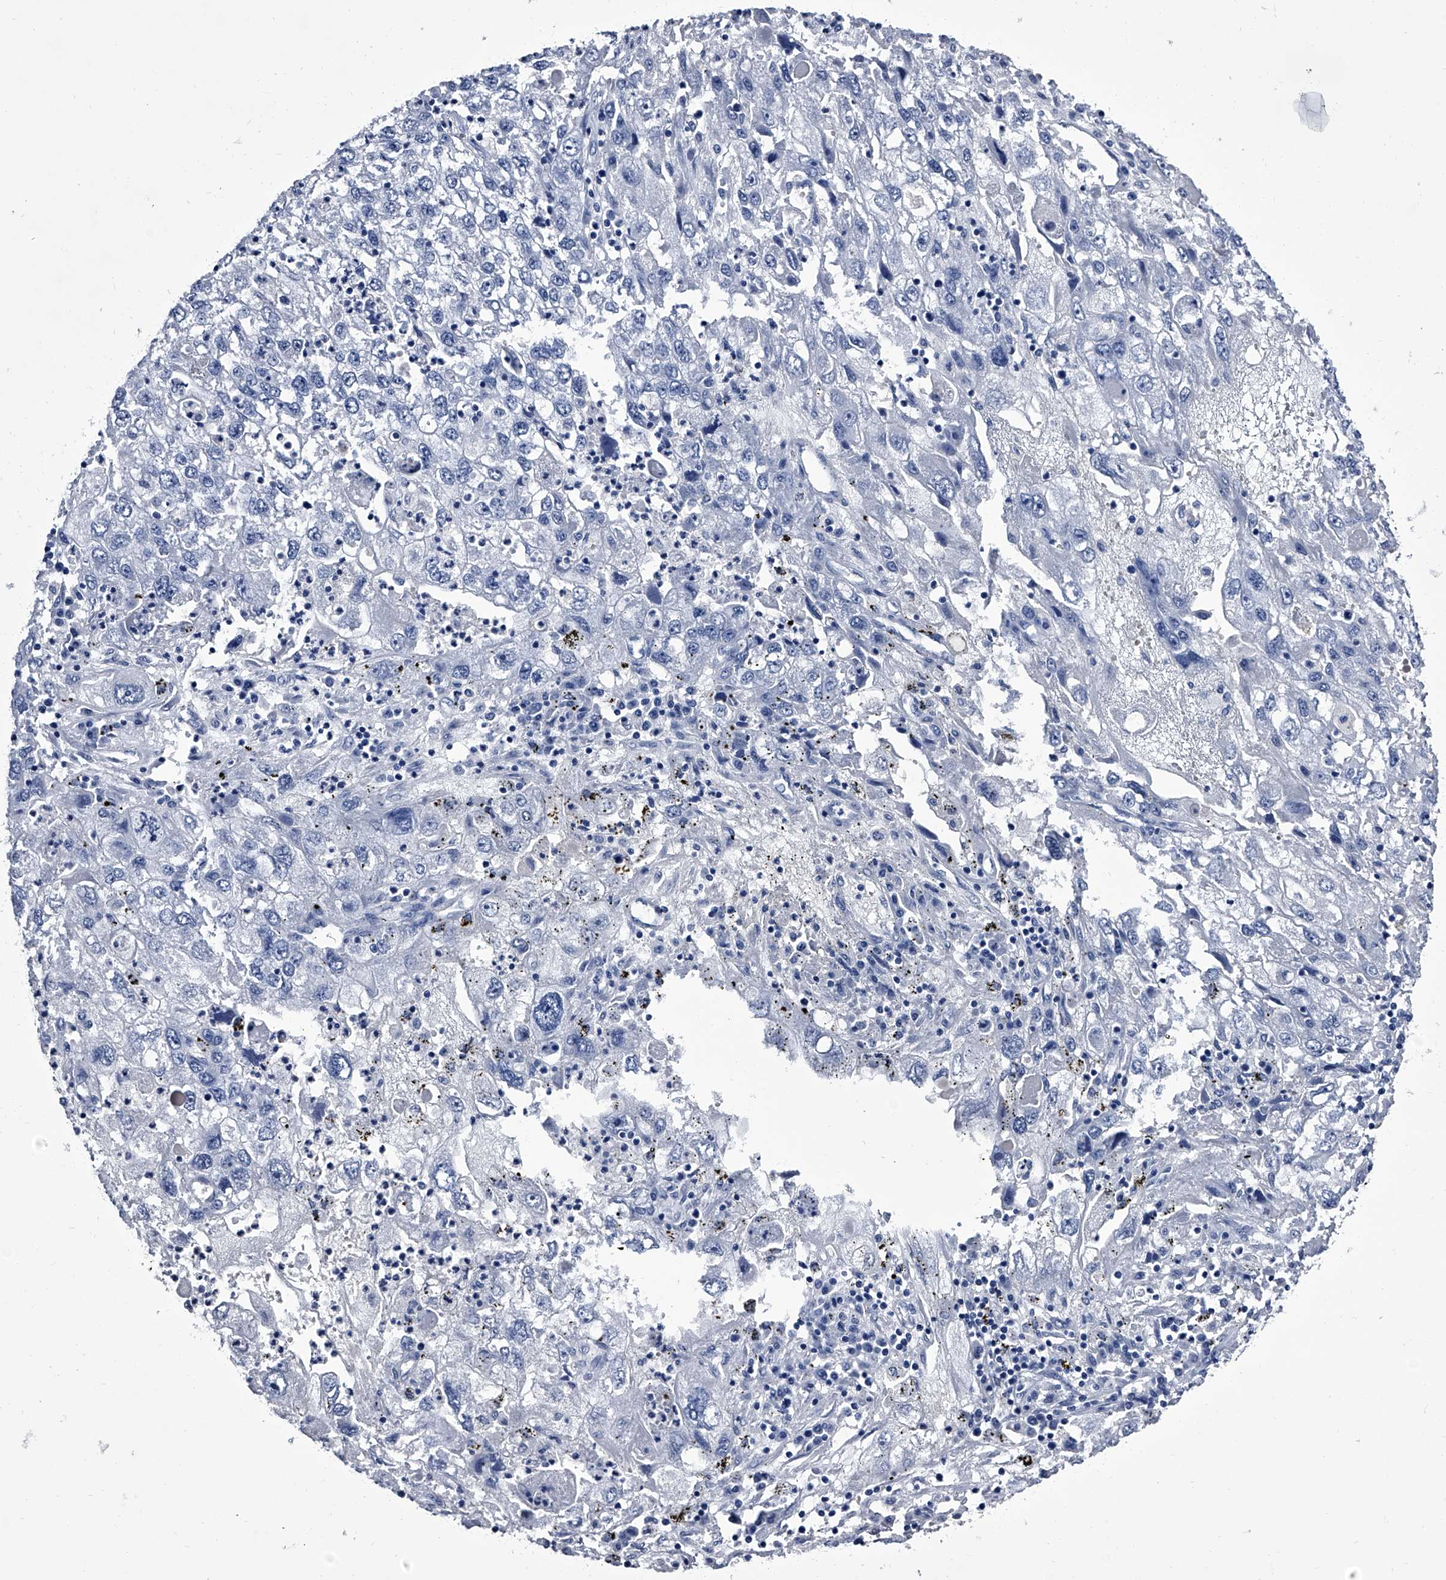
{"staining": {"intensity": "negative", "quantity": "none", "location": "none"}, "tissue": "endometrial cancer", "cell_type": "Tumor cells", "image_type": "cancer", "snomed": [{"axis": "morphology", "description": "Adenocarcinoma, NOS"}, {"axis": "topography", "description": "Endometrium"}], "caption": "Endometrial adenocarcinoma was stained to show a protein in brown. There is no significant positivity in tumor cells. (Stains: DAB (3,3'-diaminobenzidine) immunohistochemistry (IHC) with hematoxylin counter stain, Microscopy: brightfield microscopy at high magnification).", "gene": "CRISP2", "patient": {"sex": "female", "age": 49}}